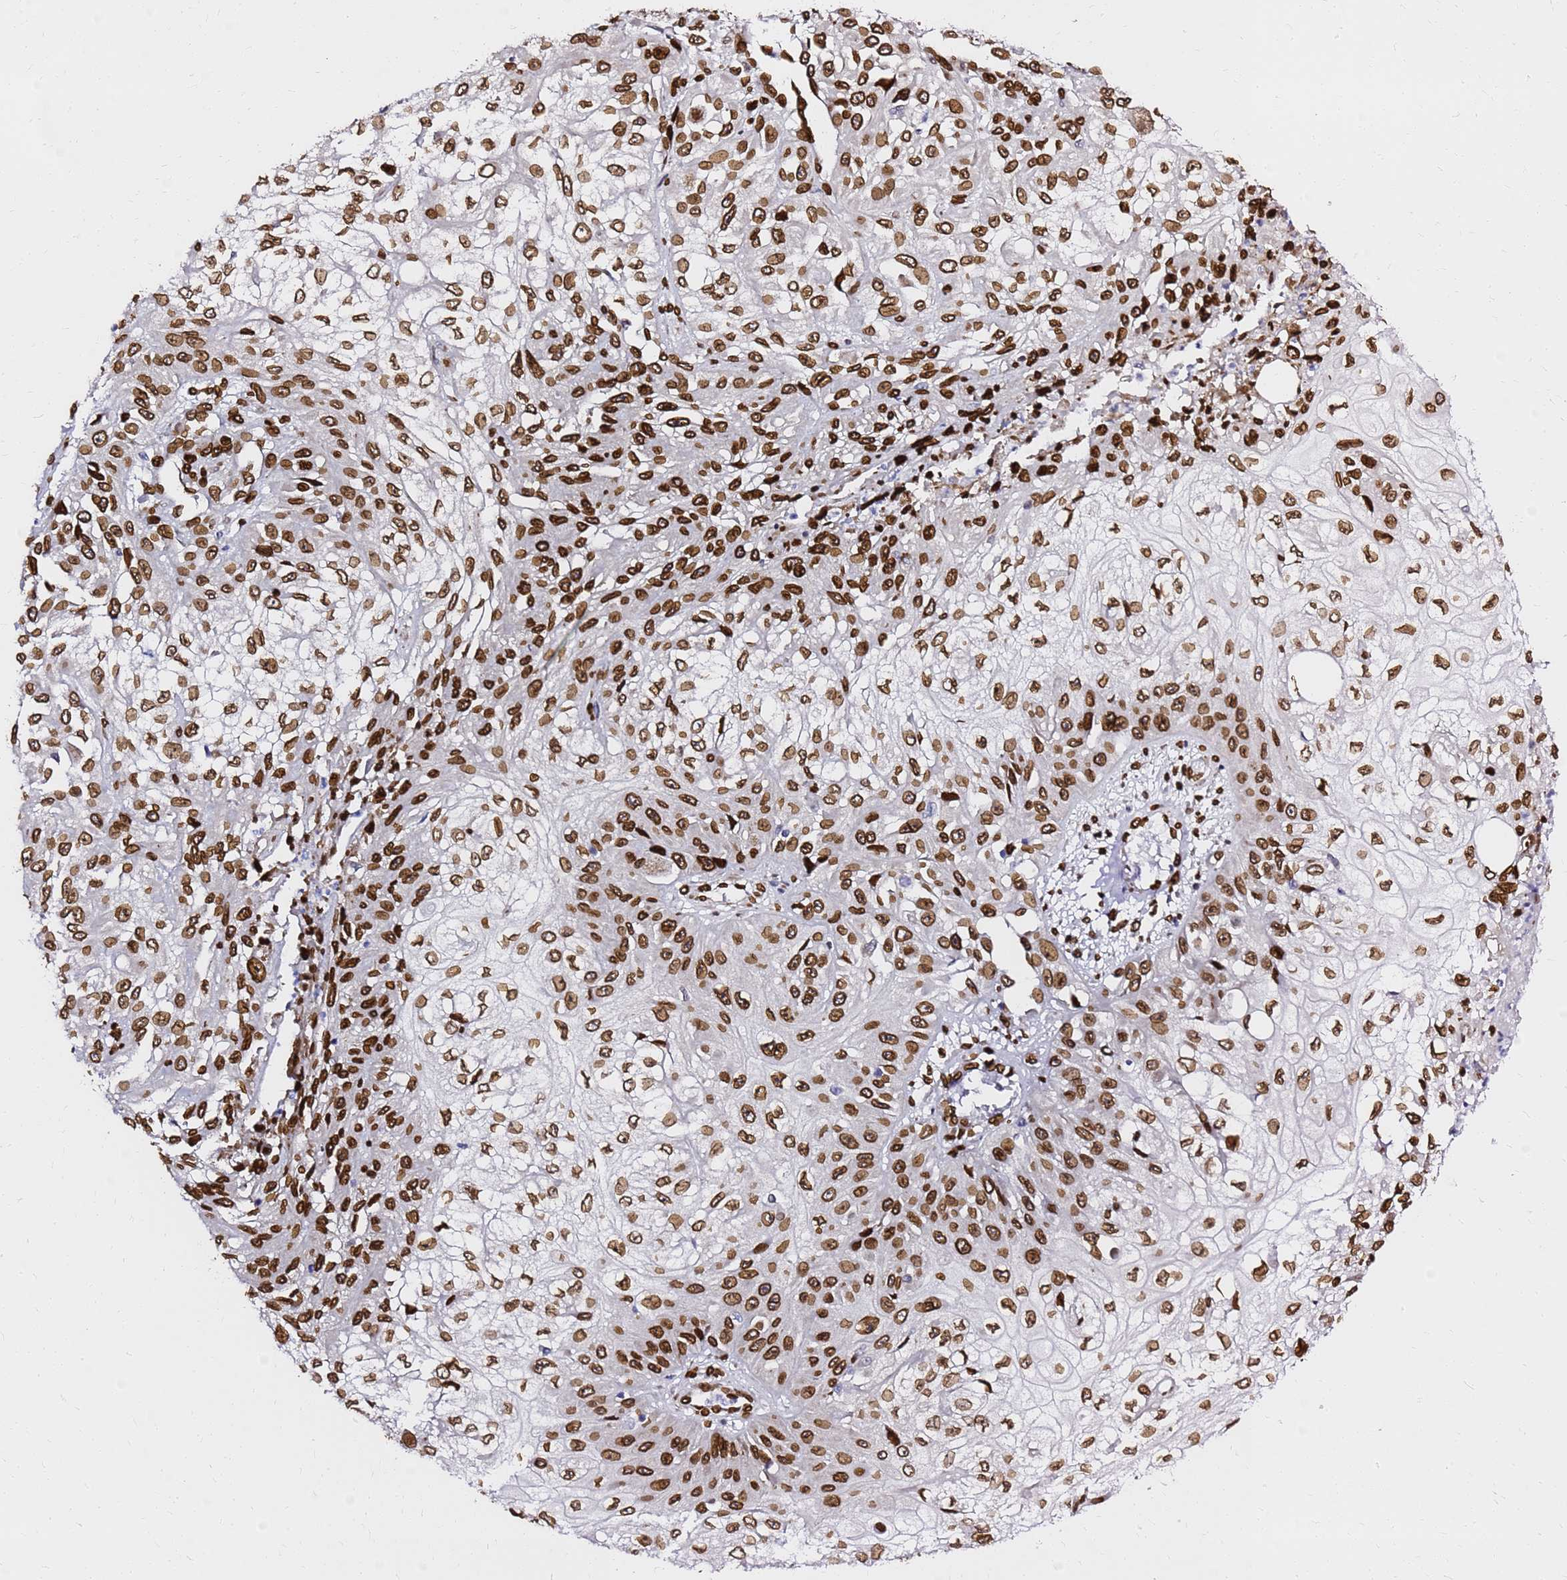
{"staining": {"intensity": "strong", "quantity": ">75%", "location": "cytoplasmic/membranous,nuclear"}, "tissue": "skin cancer", "cell_type": "Tumor cells", "image_type": "cancer", "snomed": [{"axis": "morphology", "description": "Squamous cell carcinoma, NOS"}, {"axis": "morphology", "description": "Squamous cell carcinoma, metastatic, NOS"}, {"axis": "topography", "description": "Skin"}, {"axis": "topography", "description": "Lymph node"}], "caption": "About >75% of tumor cells in human skin cancer show strong cytoplasmic/membranous and nuclear protein positivity as visualized by brown immunohistochemical staining.", "gene": "C6orf141", "patient": {"sex": "male", "age": 75}}